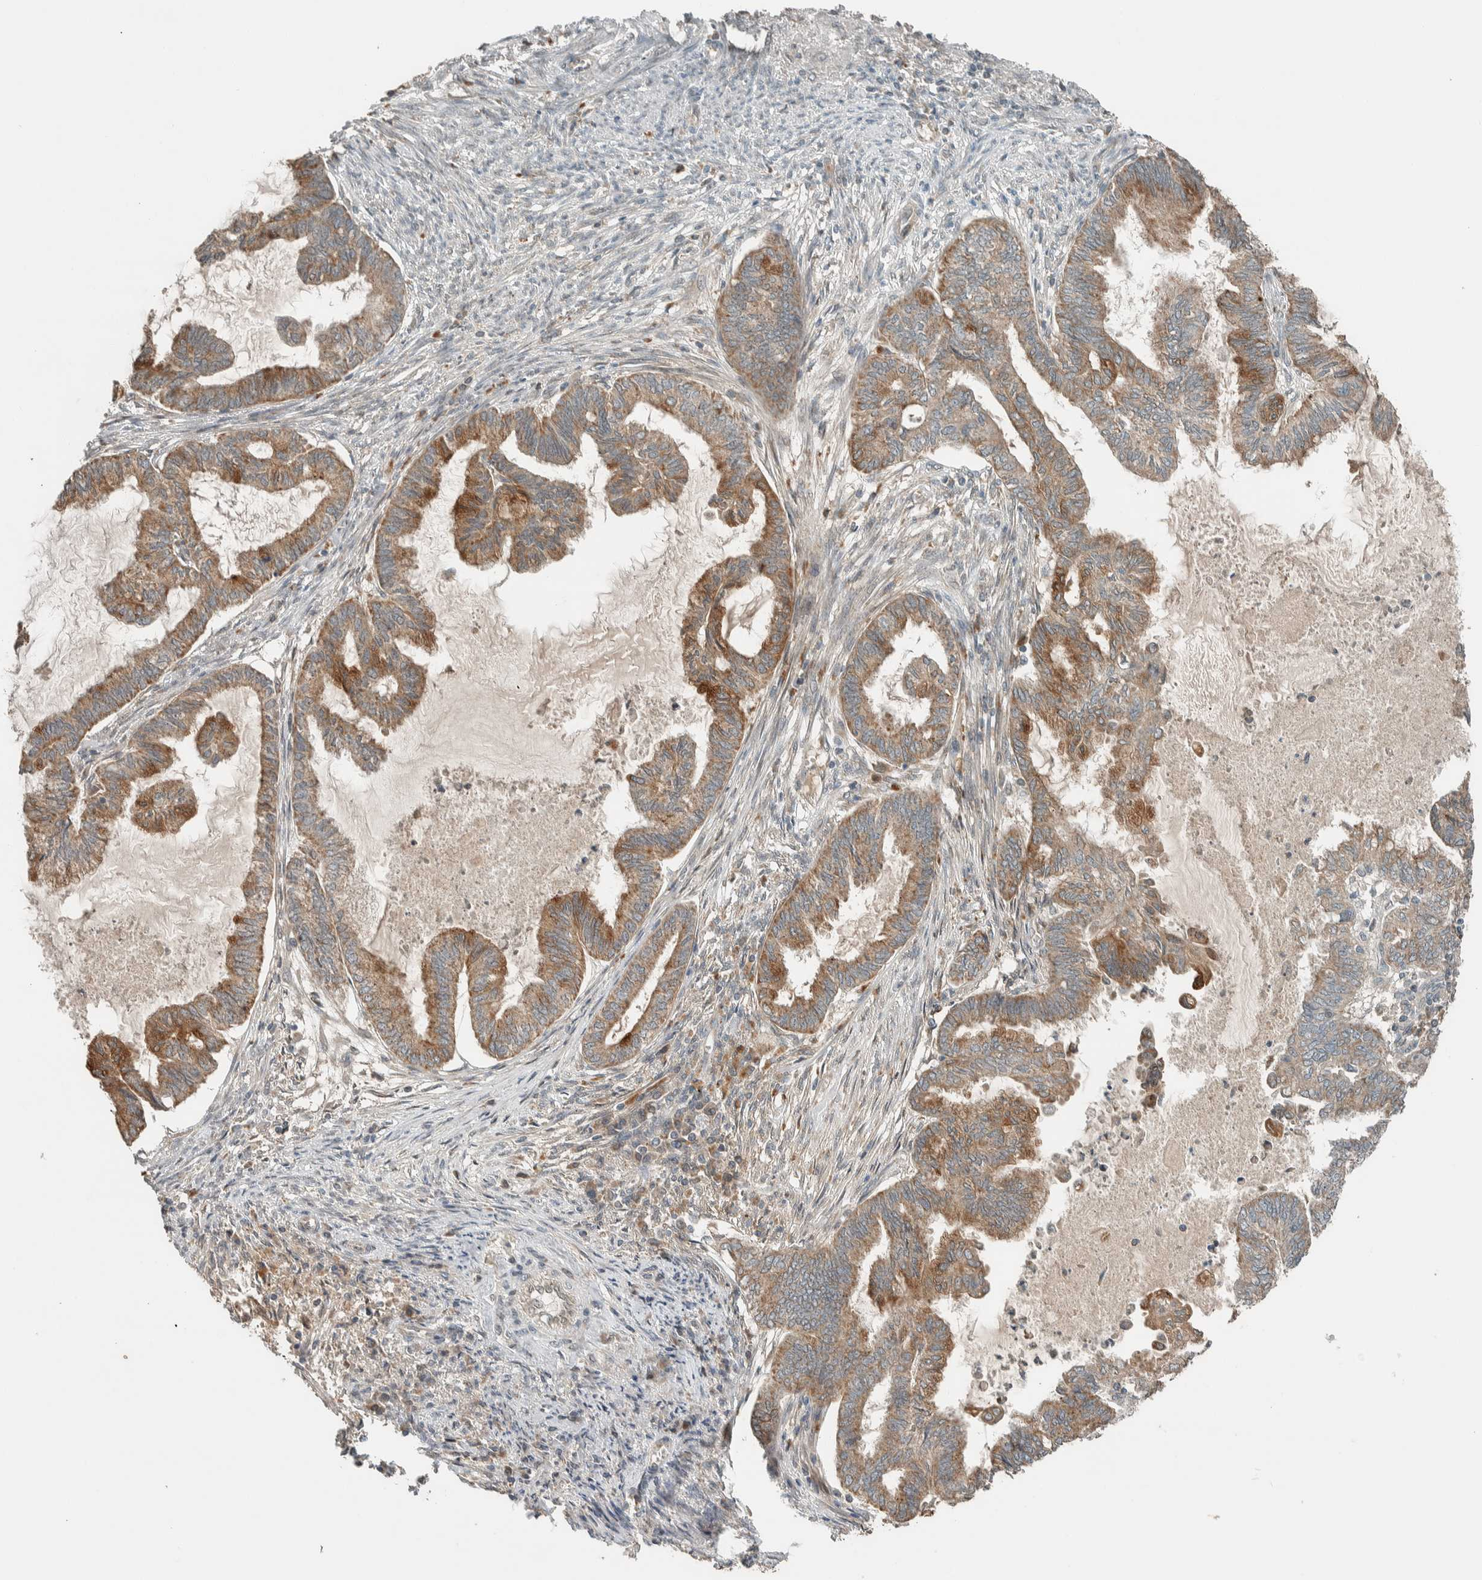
{"staining": {"intensity": "moderate", "quantity": ">75%", "location": "cytoplasmic/membranous"}, "tissue": "endometrial cancer", "cell_type": "Tumor cells", "image_type": "cancer", "snomed": [{"axis": "morphology", "description": "Adenocarcinoma, NOS"}, {"axis": "topography", "description": "Endometrium"}], "caption": "Adenocarcinoma (endometrial) stained for a protein (brown) reveals moderate cytoplasmic/membranous positive positivity in approximately >75% of tumor cells.", "gene": "NBR1", "patient": {"sex": "female", "age": 86}}